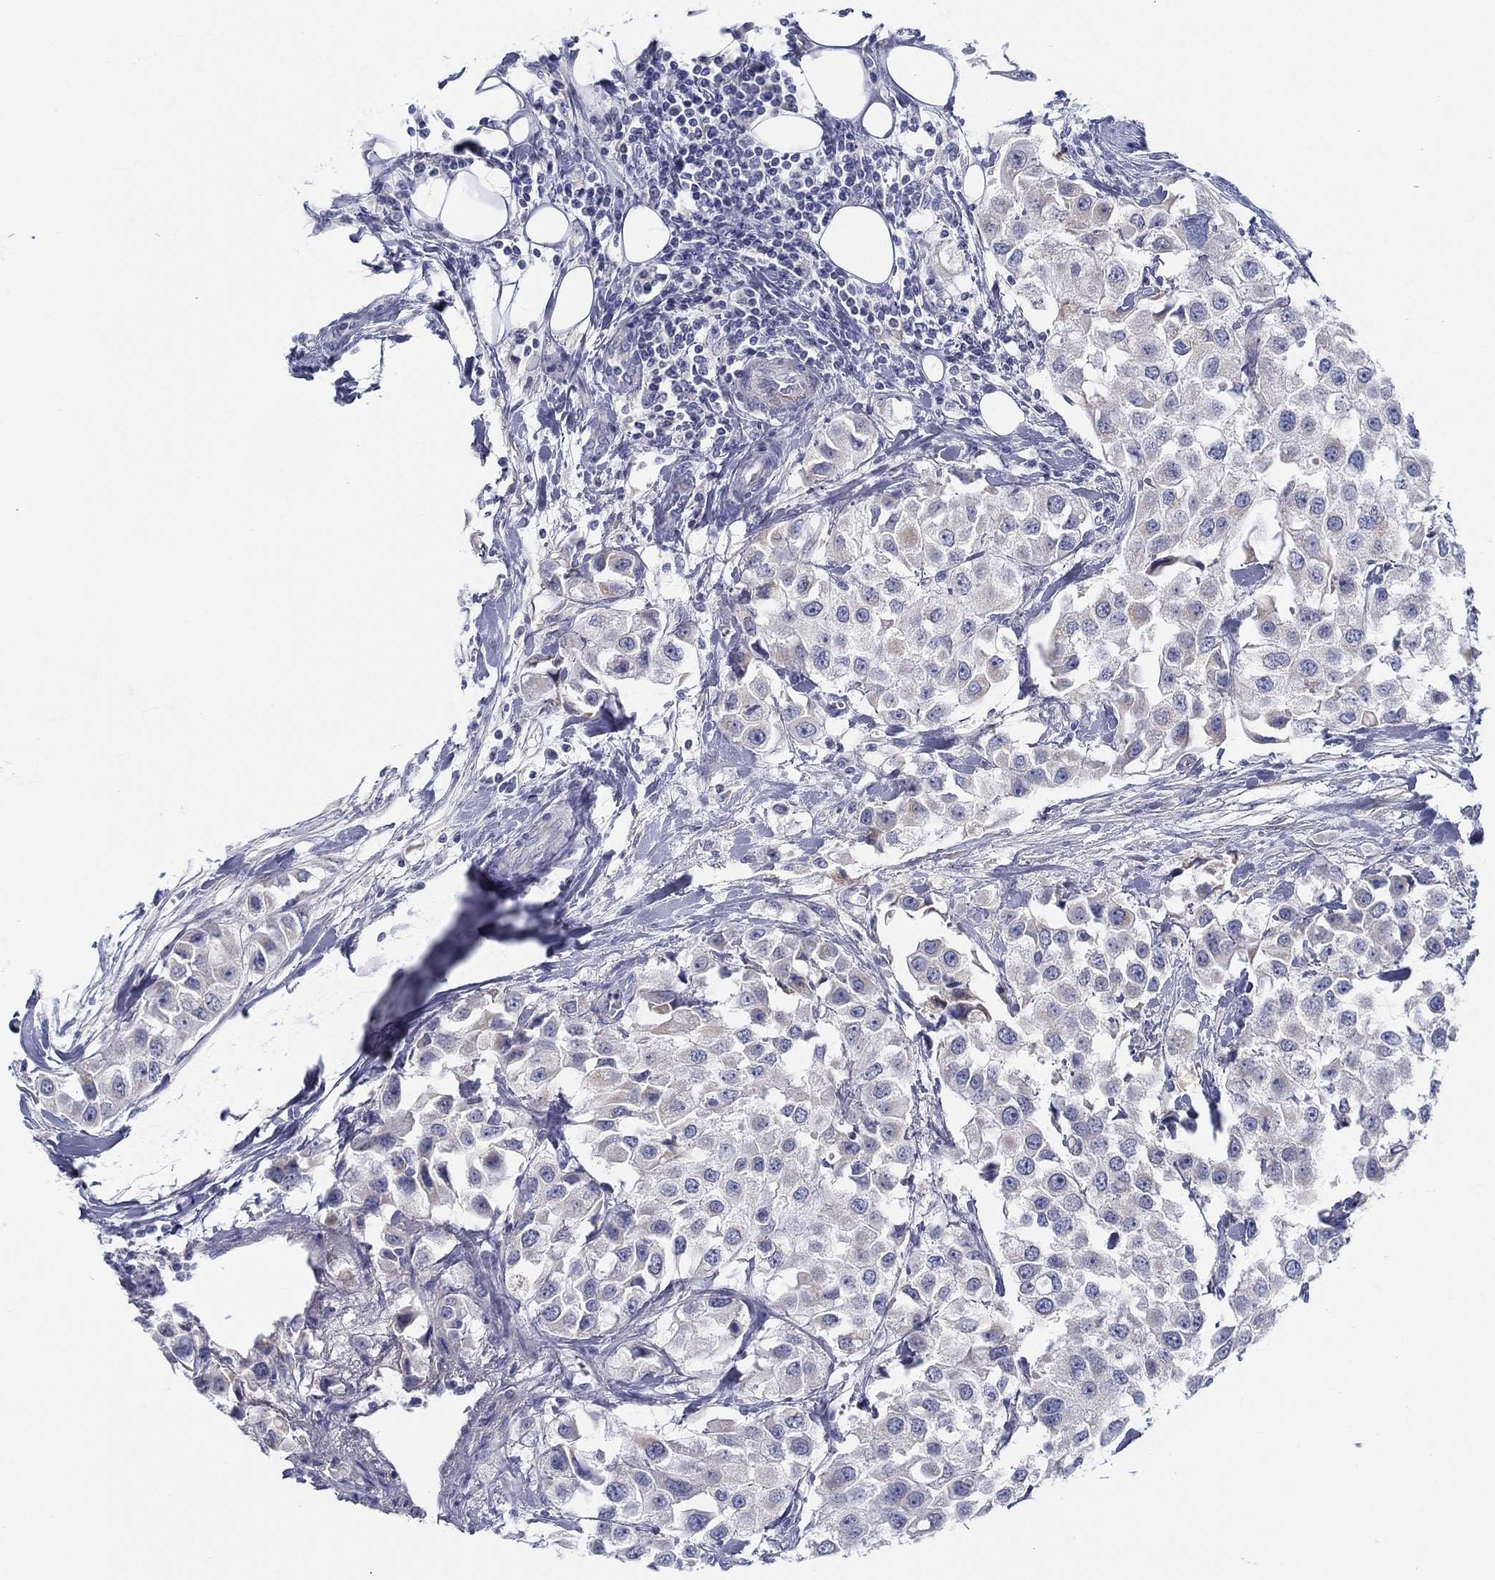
{"staining": {"intensity": "weak", "quantity": "<25%", "location": "cytoplasmic/membranous"}, "tissue": "urothelial cancer", "cell_type": "Tumor cells", "image_type": "cancer", "snomed": [{"axis": "morphology", "description": "Urothelial carcinoma, High grade"}, {"axis": "topography", "description": "Urinary bladder"}], "caption": "IHC micrograph of neoplastic tissue: human urothelial cancer stained with DAB (3,3'-diaminobenzidine) displays no significant protein positivity in tumor cells. The staining was performed using DAB to visualize the protein expression in brown, while the nuclei were stained in blue with hematoxylin (Magnification: 20x).", "gene": "HAPLN4", "patient": {"sex": "female", "age": 64}}